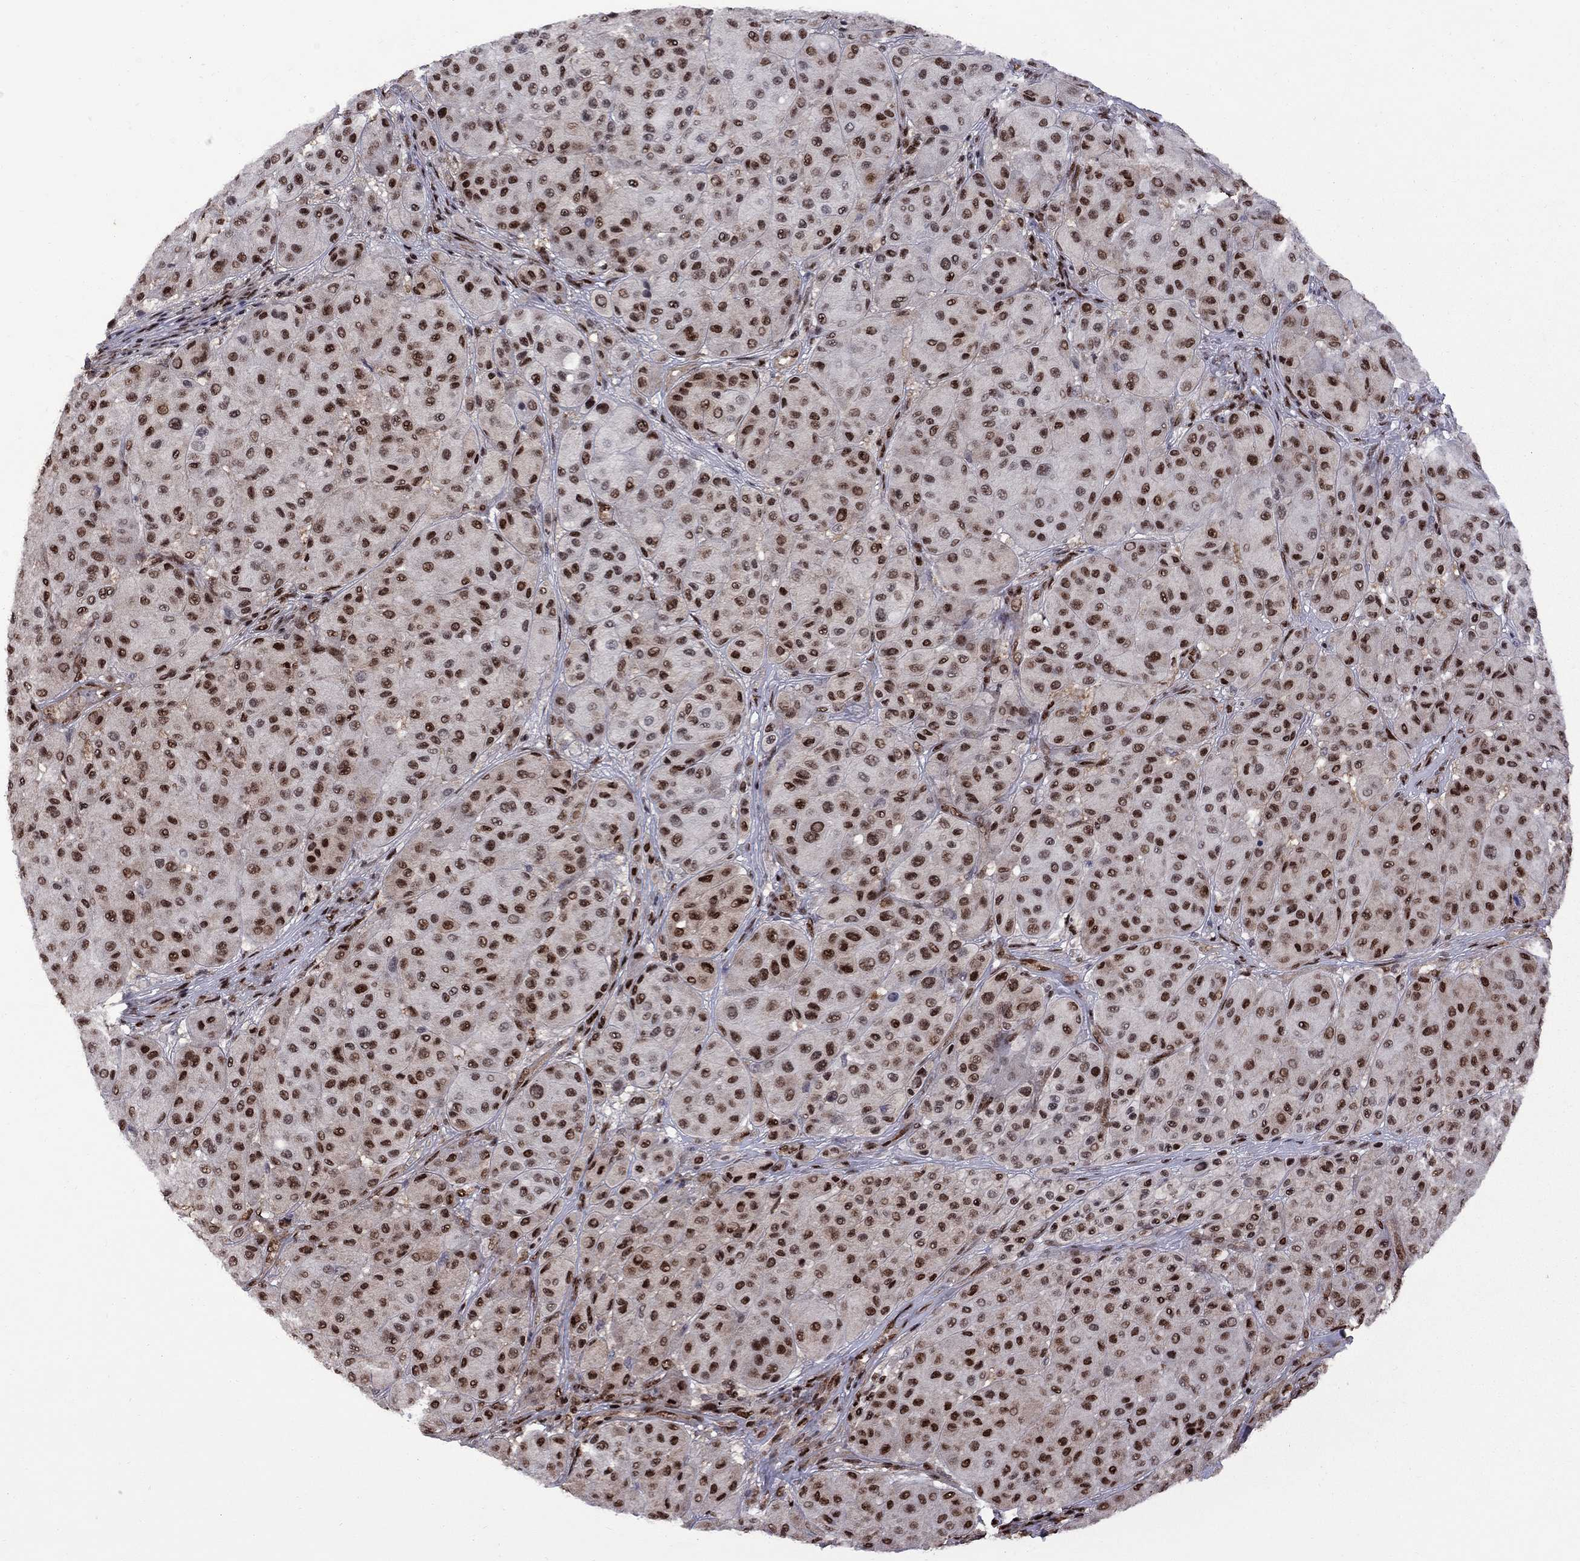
{"staining": {"intensity": "strong", "quantity": ">75%", "location": "nuclear"}, "tissue": "melanoma", "cell_type": "Tumor cells", "image_type": "cancer", "snomed": [{"axis": "morphology", "description": "Malignant melanoma, Metastatic site"}, {"axis": "topography", "description": "Smooth muscle"}], "caption": "Immunohistochemistry of malignant melanoma (metastatic site) displays high levels of strong nuclear positivity in about >75% of tumor cells. (IHC, brightfield microscopy, high magnification).", "gene": "MED25", "patient": {"sex": "male", "age": 41}}